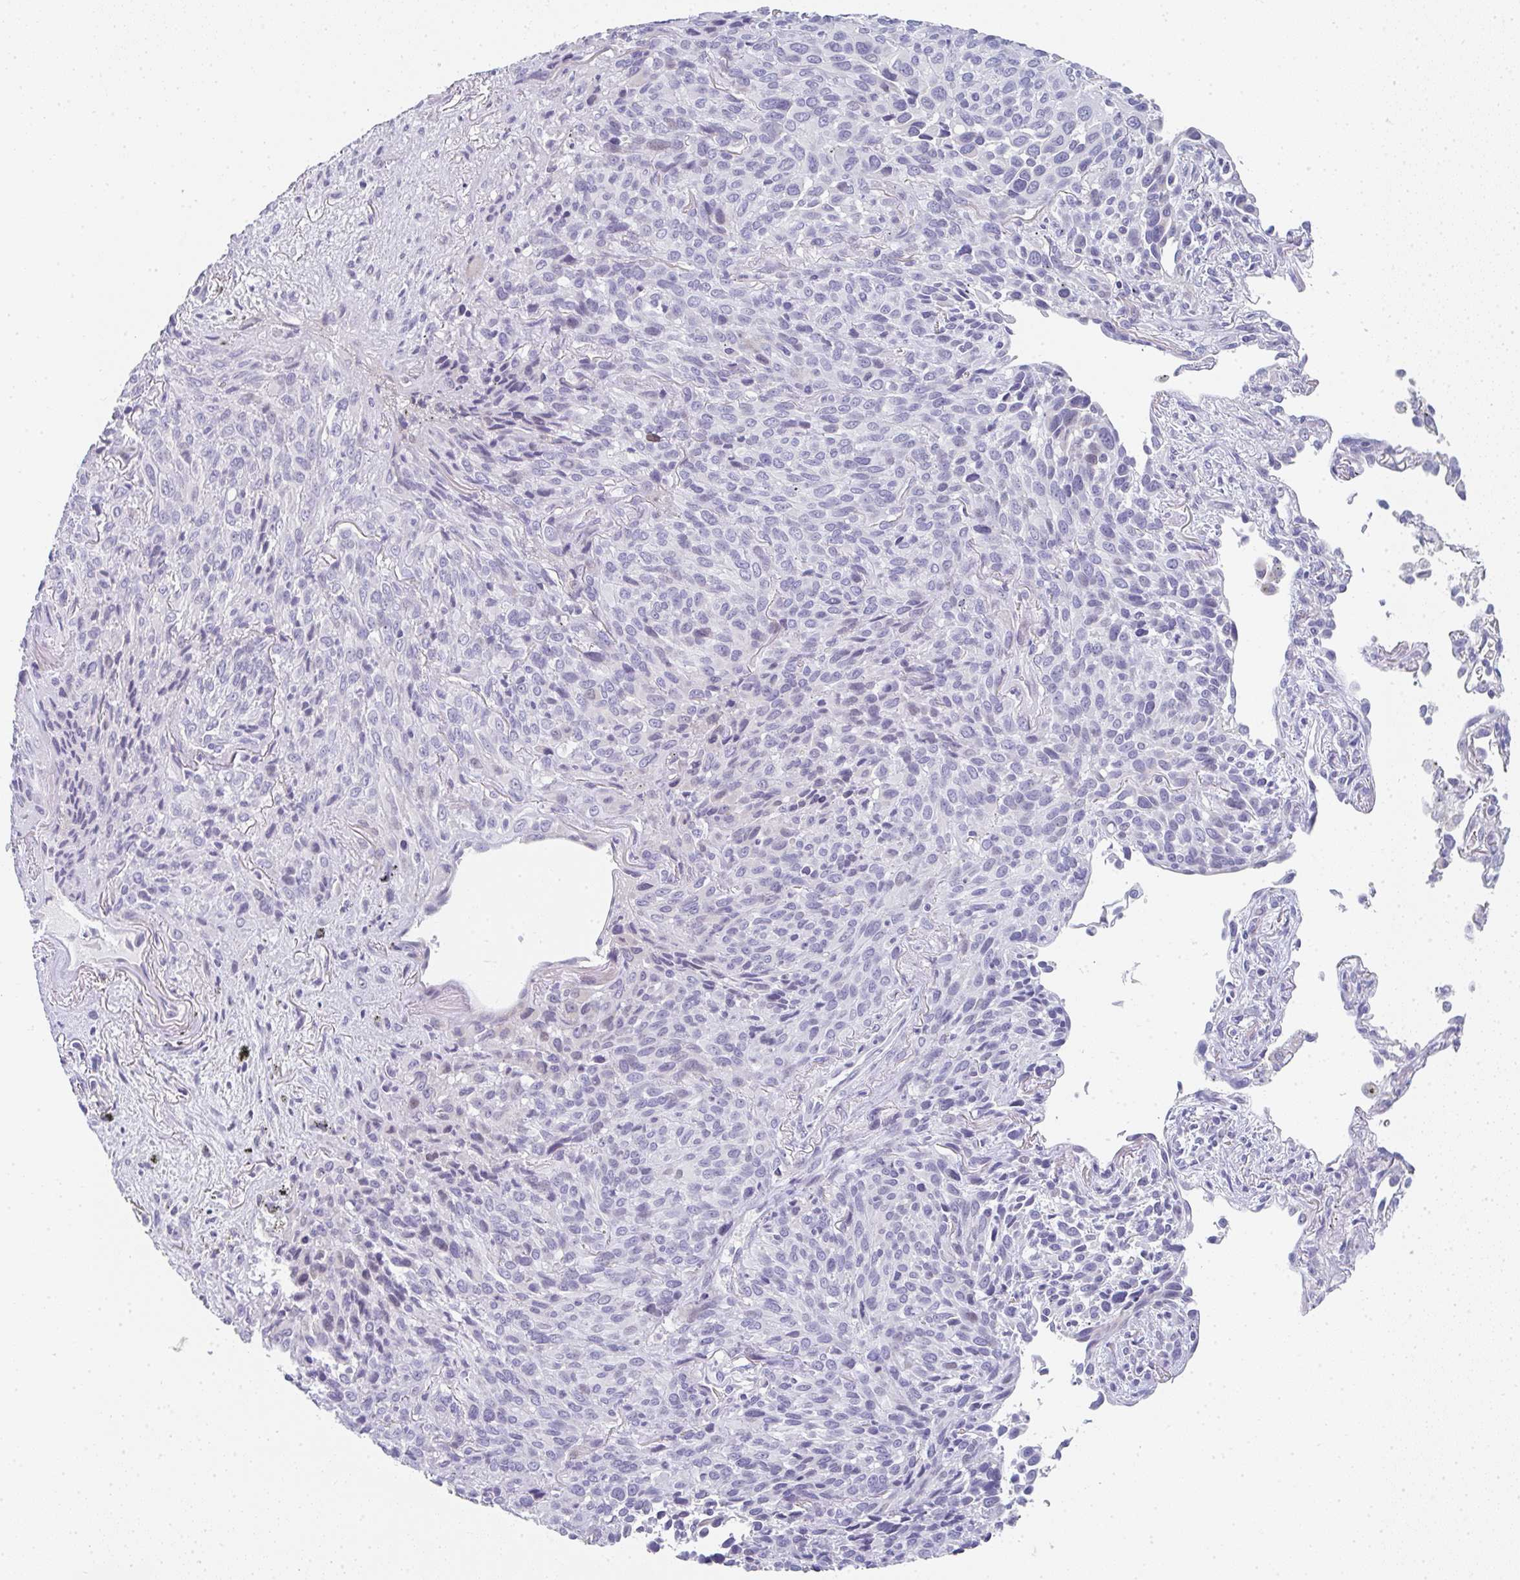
{"staining": {"intensity": "negative", "quantity": "none", "location": "none"}, "tissue": "melanoma", "cell_type": "Tumor cells", "image_type": "cancer", "snomed": [{"axis": "morphology", "description": "Malignant melanoma, Metastatic site"}, {"axis": "topography", "description": "Lung"}], "caption": "Tumor cells show no significant expression in malignant melanoma (metastatic site).", "gene": "NEU2", "patient": {"sex": "male", "age": 48}}